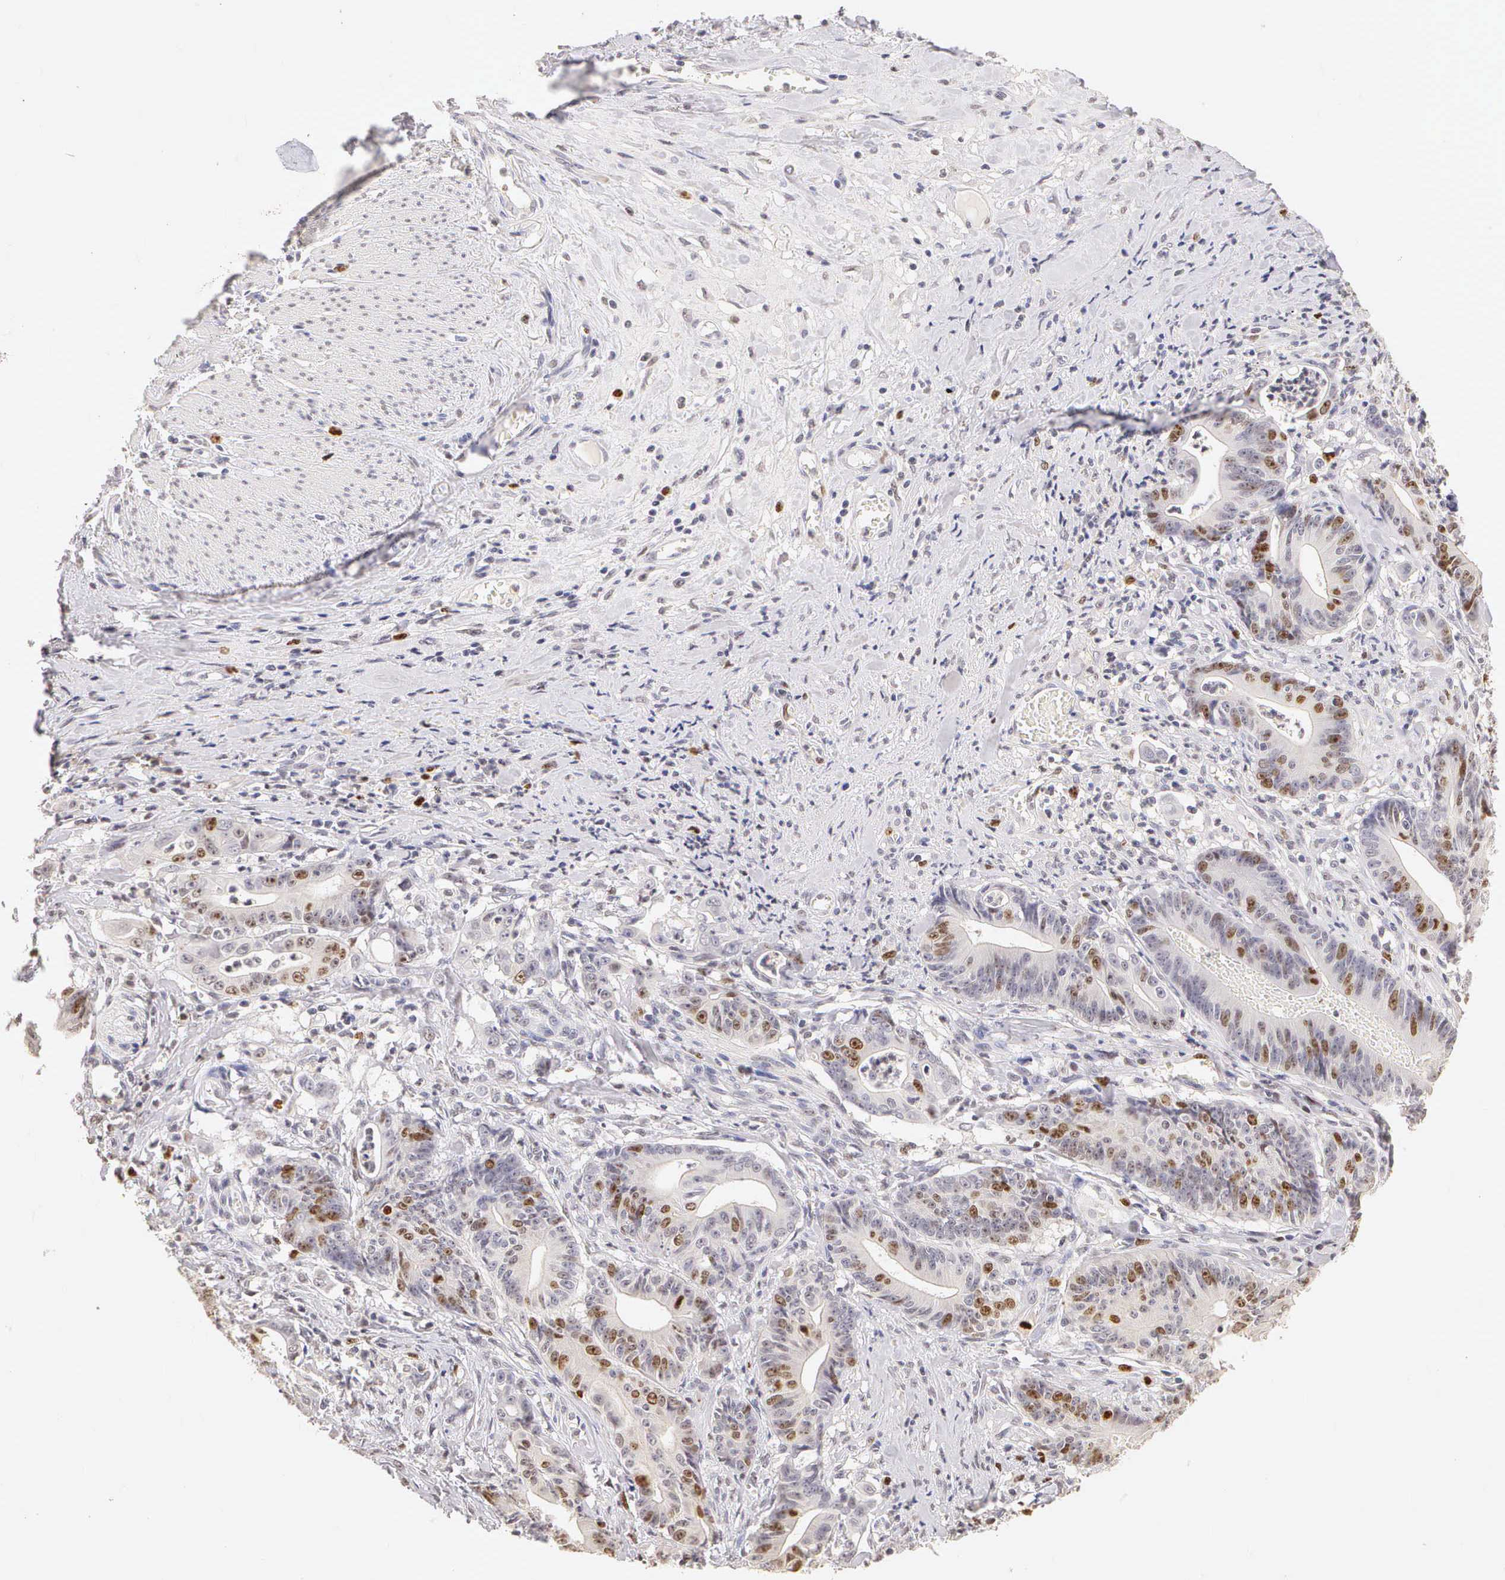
{"staining": {"intensity": "moderate", "quantity": "25%-75%", "location": "nuclear"}, "tissue": "stomach cancer", "cell_type": "Tumor cells", "image_type": "cancer", "snomed": [{"axis": "morphology", "description": "Adenocarcinoma, NOS"}, {"axis": "topography", "description": "Stomach, lower"}], "caption": "An image showing moderate nuclear staining in about 25%-75% of tumor cells in adenocarcinoma (stomach), as visualized by brown immunohistochemical staining.", "gene": "MKI67", "patient": {"sex": "female", "age": 86}}